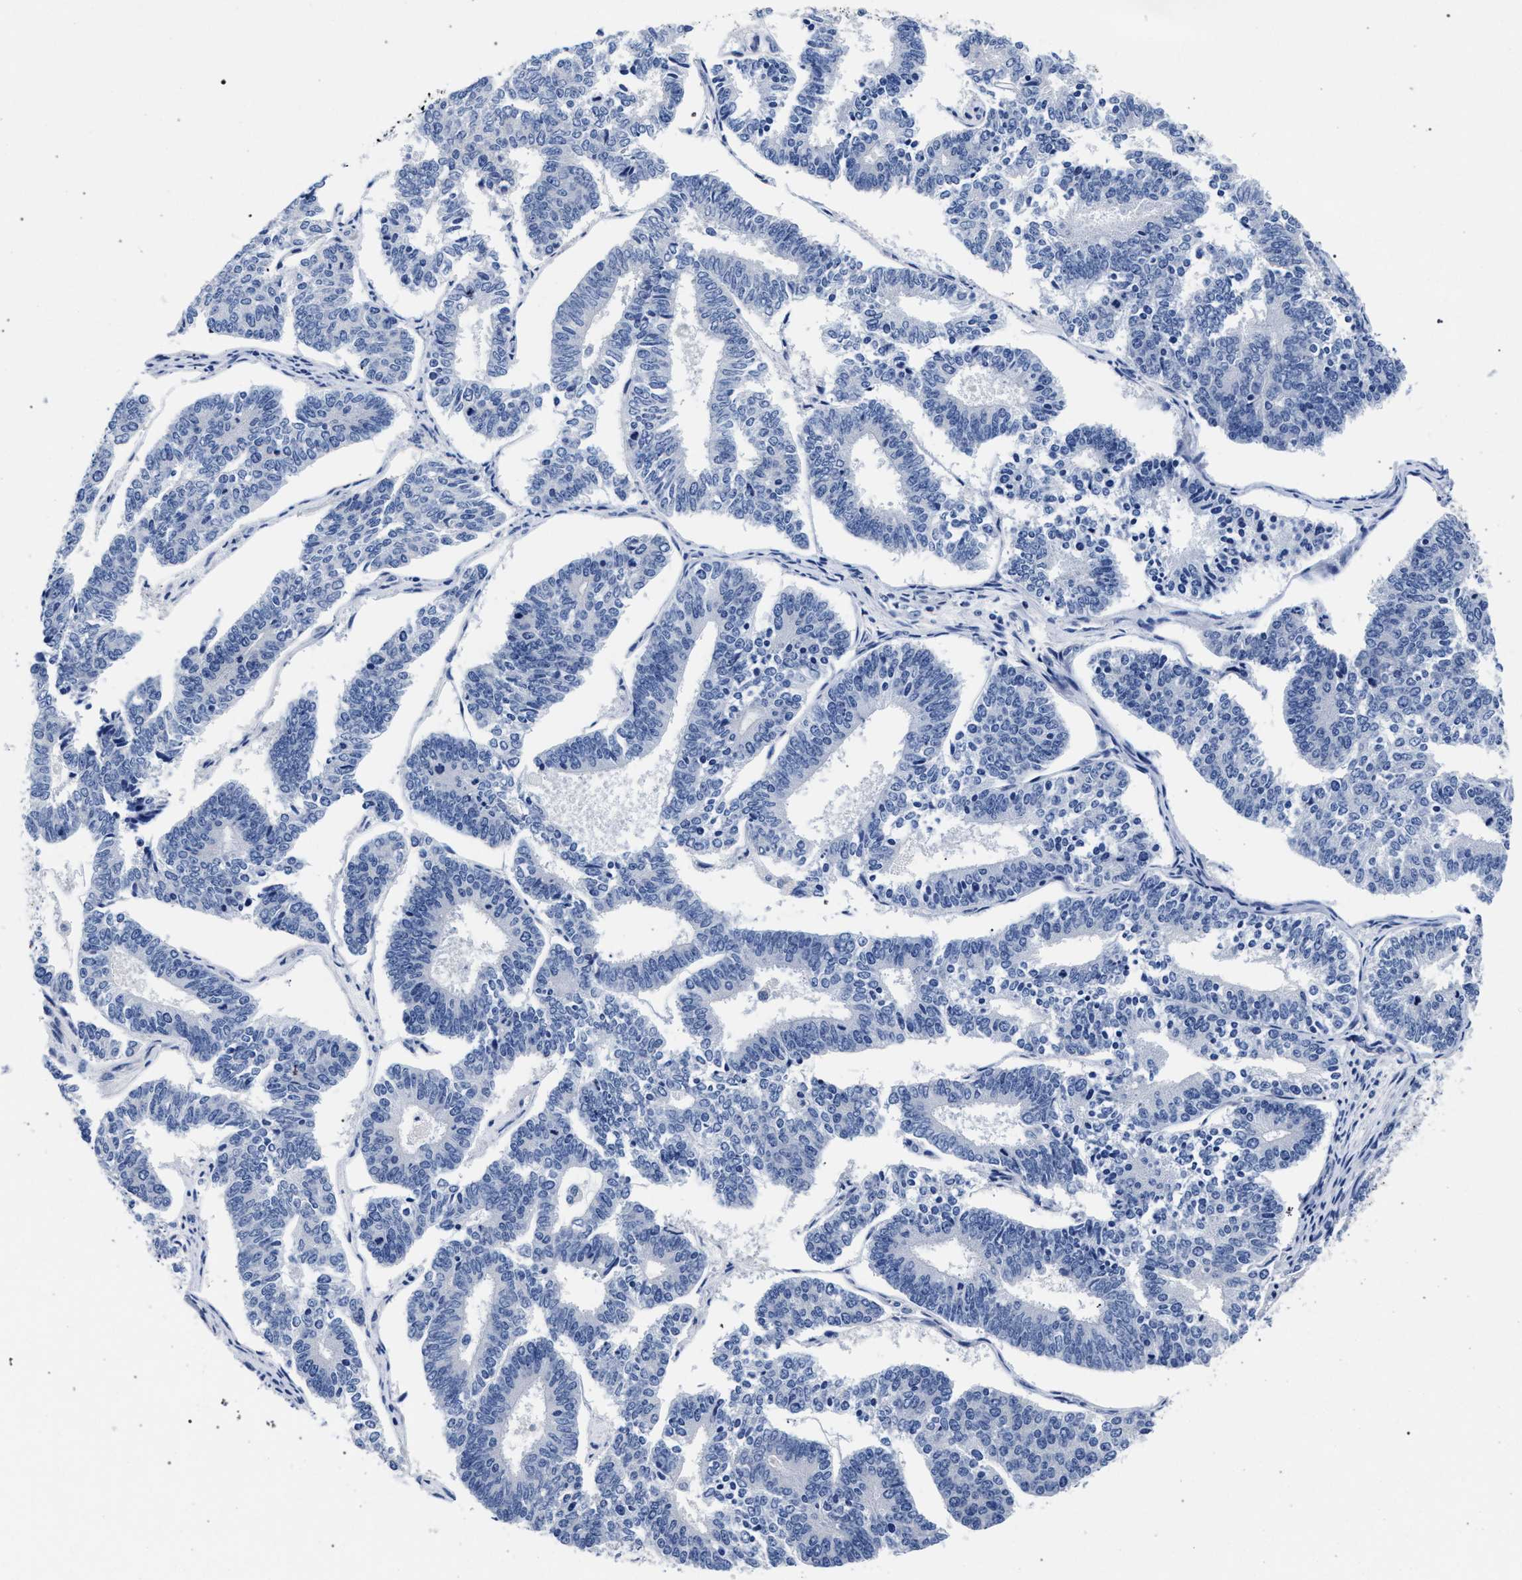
{"staining": {"intensity": "negative", "quantity": "none", "location": "none"}, "tissue": "endometrial cancer", "cell_type": "Tumor cells", "image_type": "cancer", "snomed": [{"axis": "morphology", "description": "Adenocarcinoma, NOS"}, {"axis": "topography", "description": "Endometrium"}], "caption": "Tumor cells are negative for brown protein staining in endometrial adenocarcinoma. (IHC, brightfield microscopy, high magnification).", "gene": "AKAP4", "patient": {"sex": "female", "age": 70}}